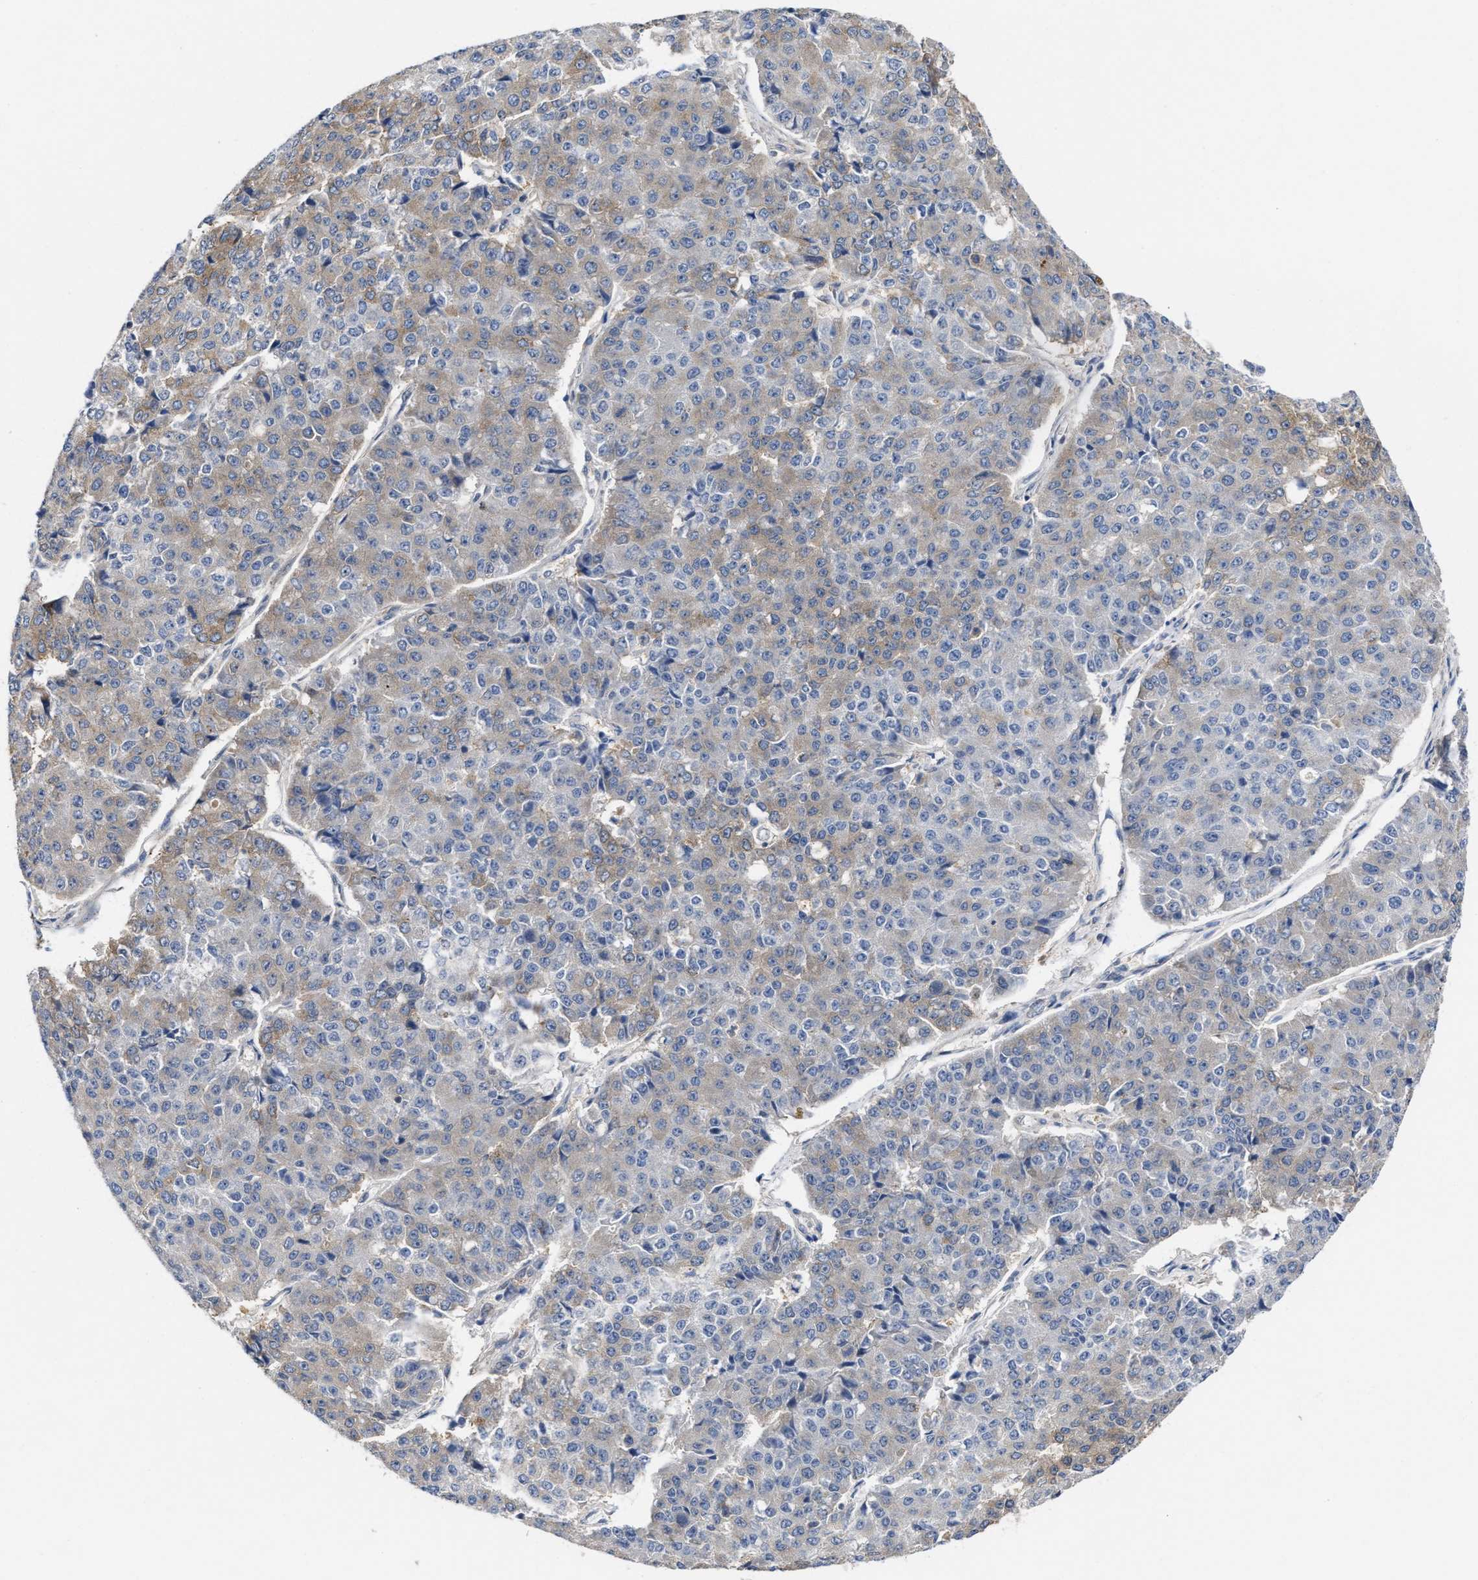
{"staining": {"intensity": "weak", "quantity": "25%-75%", "location": "cytoplasmic/membranous"}, "tissue": "pancreatic cancer", "cell_type": "Tumor cells", "image_type": "cancer", "snomed": [{"axis": "morphology", "description": "Adenocarcinoma, NOS"}, {"axis": "topography", "description": "Pancreas"}], "caption": "Immunohistochemistry of human adenocarcinoma (pancreatic) displays low levels of weak cytoplasmic/membranous expression in about 25%-75% of tumor cells. Ihc stains the protein of interest in brown and the nuclei are stained blue.", "gene": "BBLN", "patient": {"sex": "male", "age": 50}}